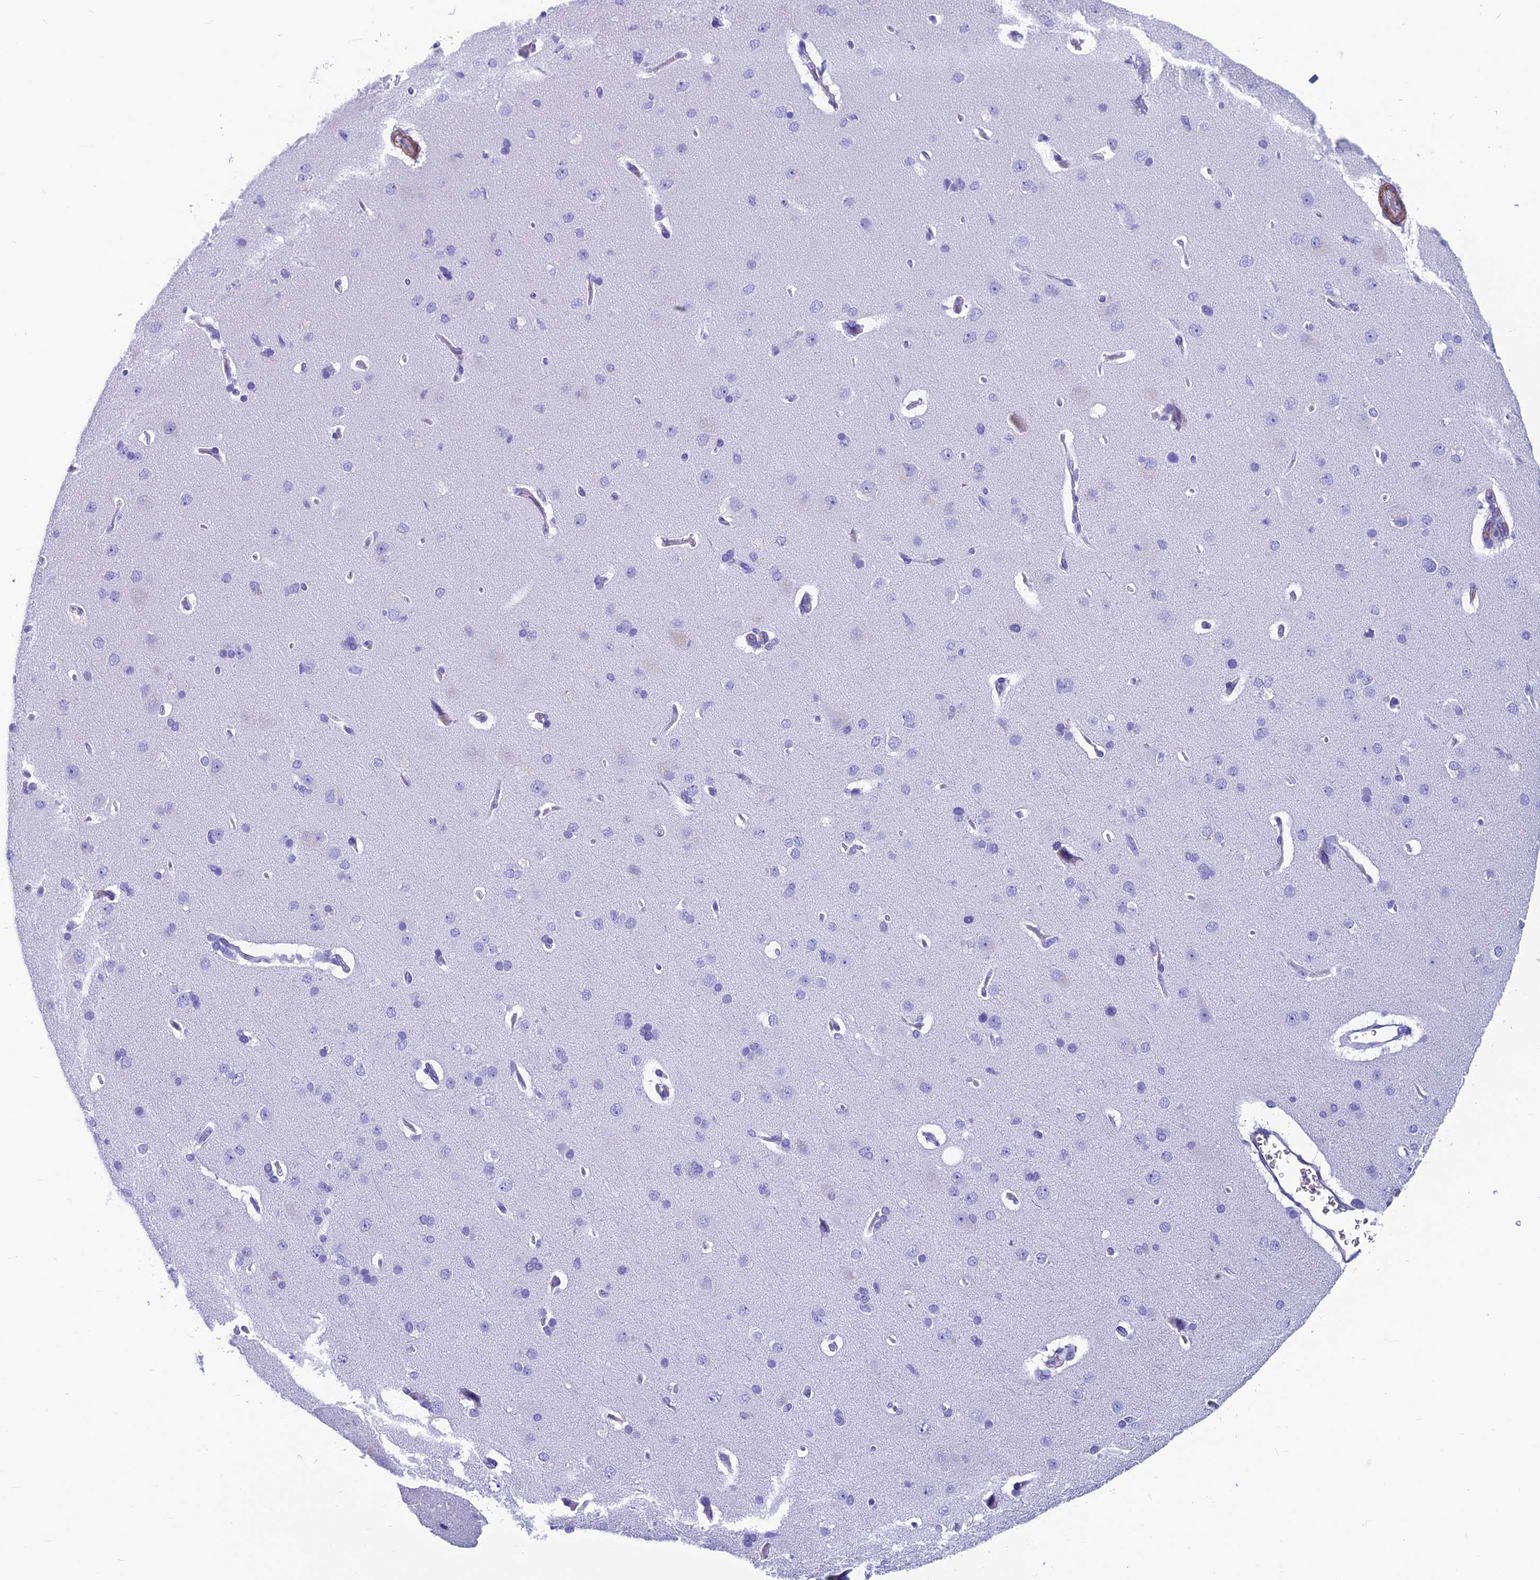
{"staining": {"intensity": "negative", "quantity": "none", "location": "none"}, "tissue": "cerebral cortex", "cell_type": "Endothelial cells", "image_type": "normal", "snomed": [{"axis": "morphology", "description": "Normal tissue, NOS"}, {"axis": "topography", "description": "Cerebral cortex"}], "caption": "The image shows no staining of endothelial cells in unremarkable cerebral cortex.", "gene": "GNG11", "patient": {"sex": "male", "age": 62}}